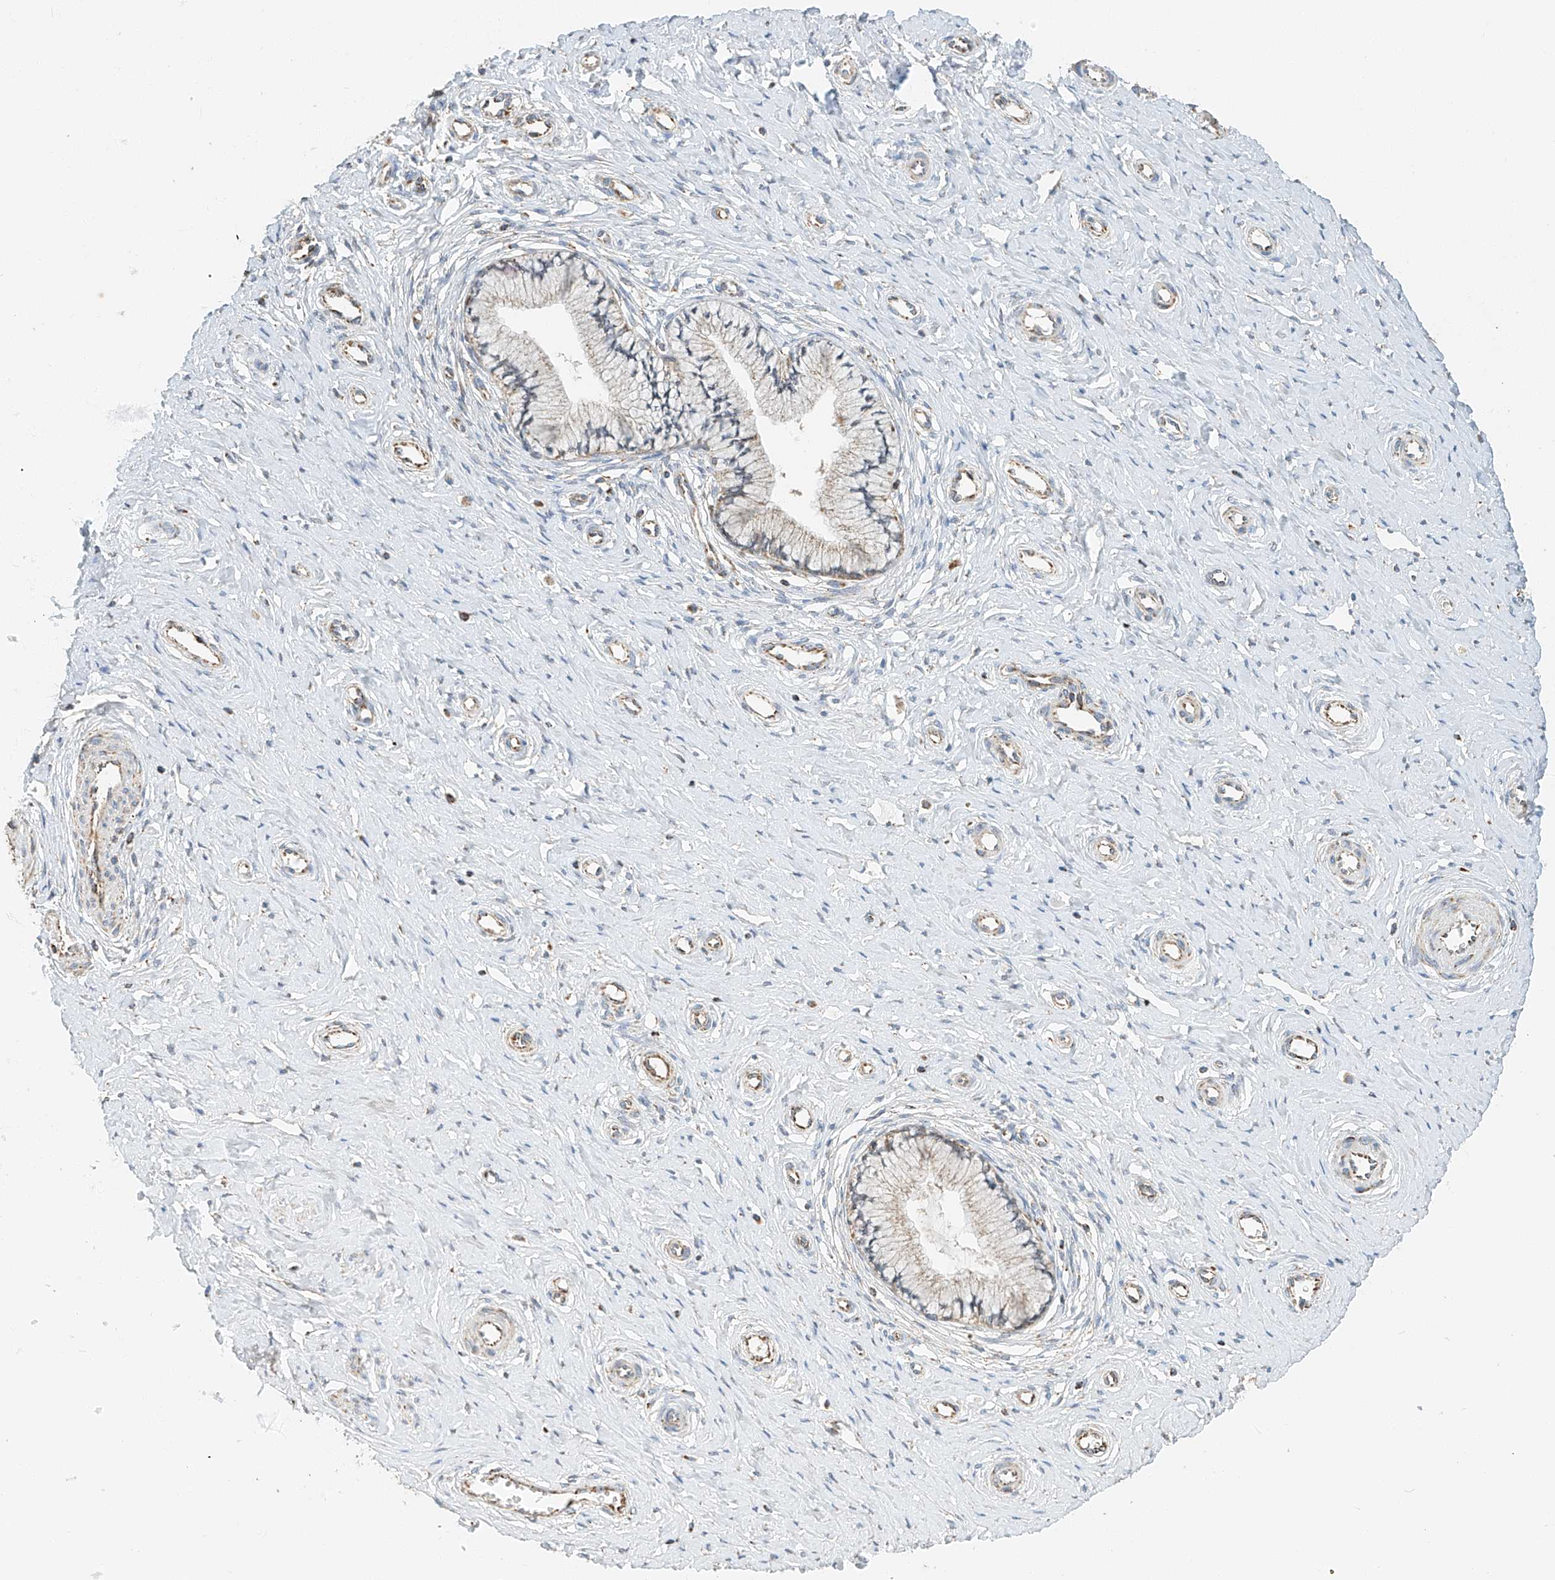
{"staining": {"intensity": "moderate", "quantity": "25%-75%", "location": "cytoplasmic/membranous"}, "tissue": "cervix", "cell_type": "Glandular cells", "image_type": "normal", "snomed": [{"axis": "morphology", "description": "Normal tissue, NOS"}, {"axis": "topography", "description": "Cervix"}], "caption": "Immunohistochemistry staining of unremarkable cervix, which demonstrates medium levels of moderate cytoplasmic/membranous staining in approximately 25%-75% of glandular cells indicating moderate cytoplasmic/membranous protein expression. The staining was performed using DAB (3,3'-diaminobenzidine) (brown) for protein detection and nuclei were counterstained in hematoxylin (blue).", "gene": "YIPF7", "patient": {"sex": "female", "age": 36}}